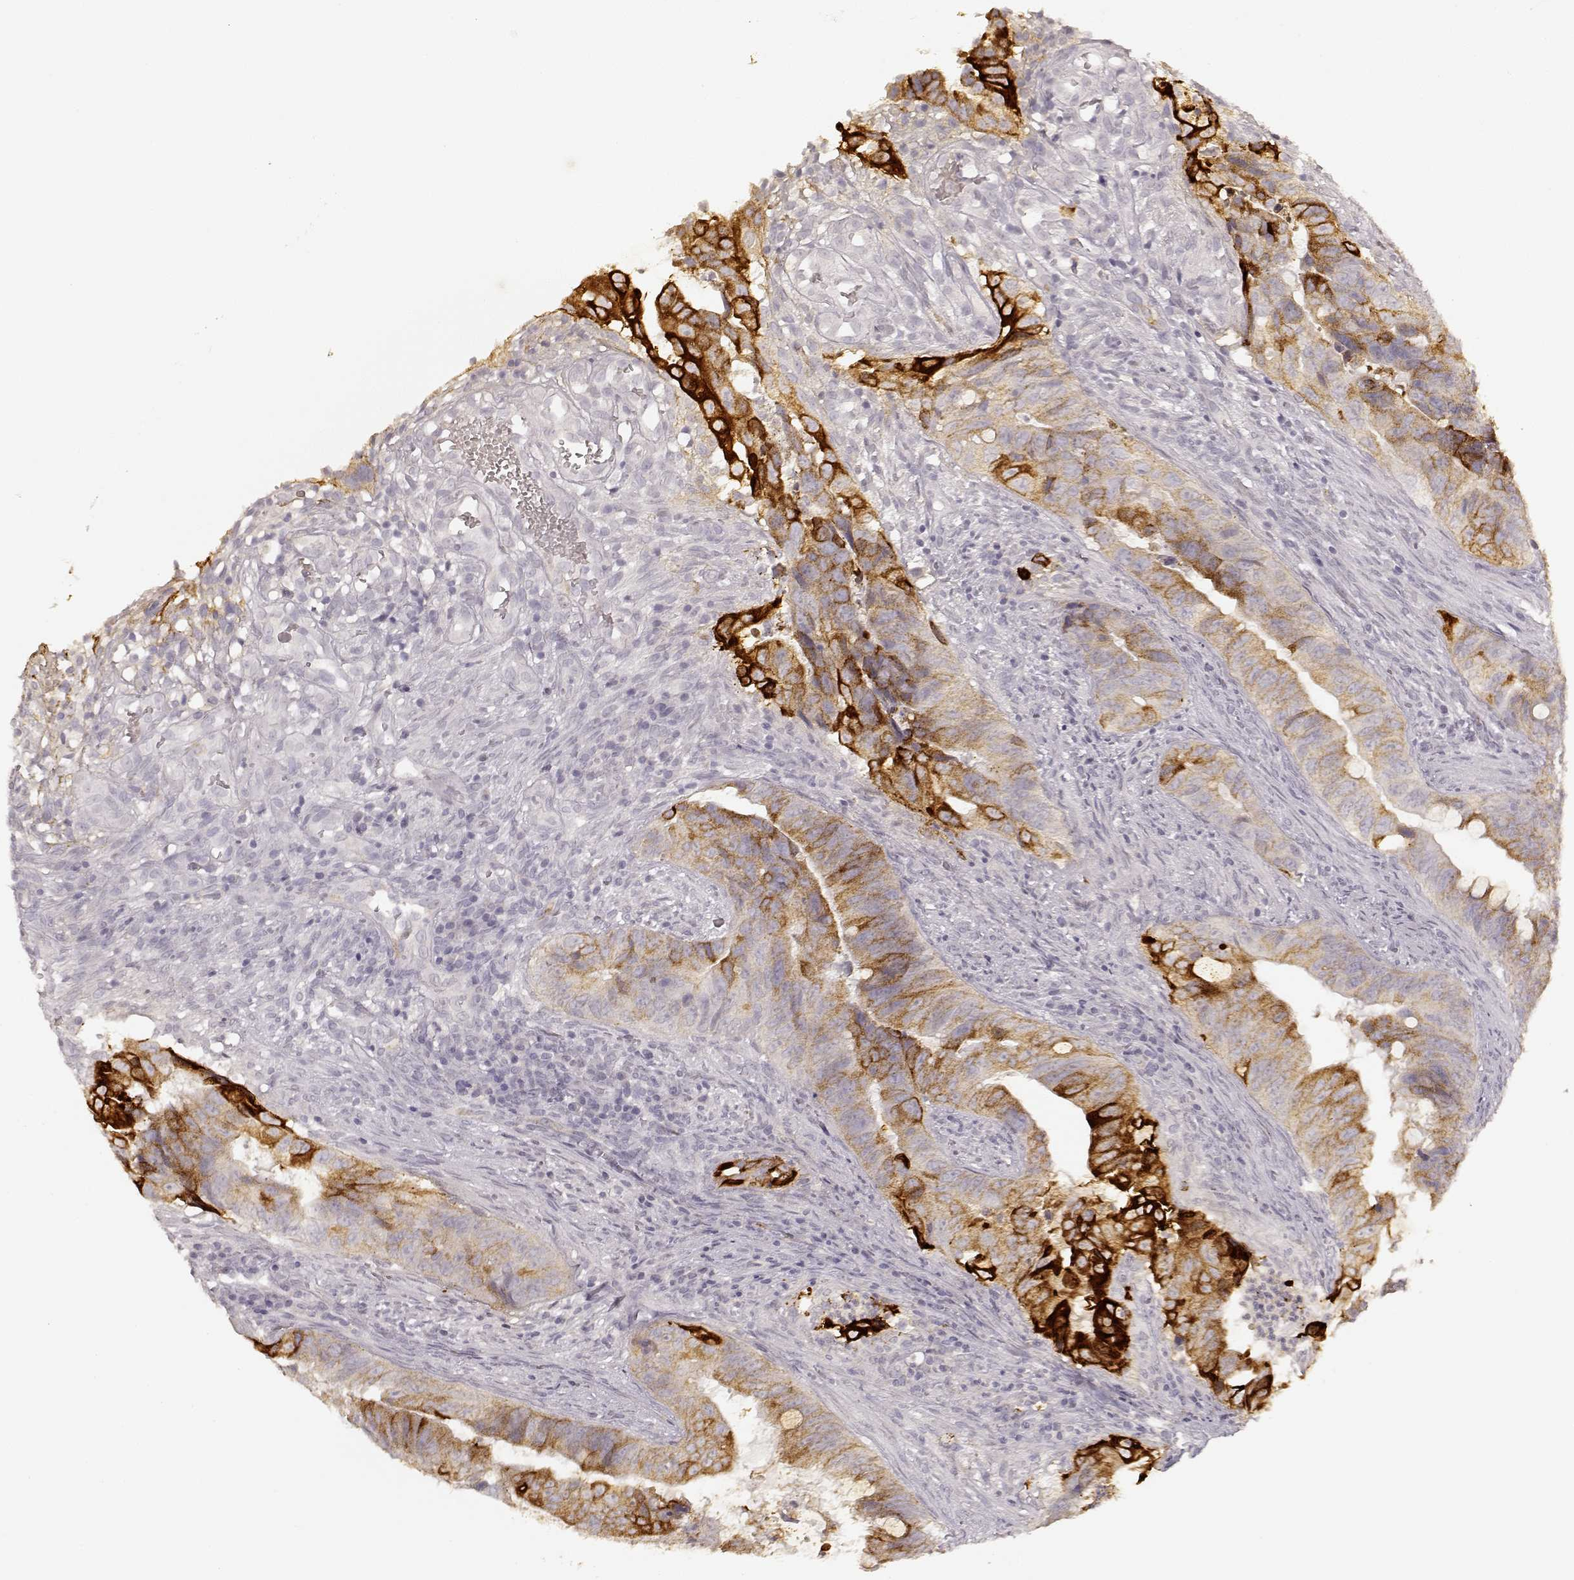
{"staining": {"intensity": "strong", "quantity": "25%-75%", "location": "cytoplasmic/membranous"}, "tissue": "colorectal cancer", "cell_type": "Tumor cells", "image_type": "cancer", "snomed": [{"axis": "morphology", "description": "Adenocarcinoma, NOS"}, {"axis": "topography", "description": "Colon"}], "caption": "DAB (3,3'-diaminobenzidine) immunohistochemical staining of human colorectal adenocarcinoma exhibits strong cytoplasmic/membranous protein positivity in about 25%-75% of tumor cells. The protein of interest is shown in brown color, while the nuclei are stained blue.", "gene": "LAMC2", "patient": {"sex": "female", "age": 82}}